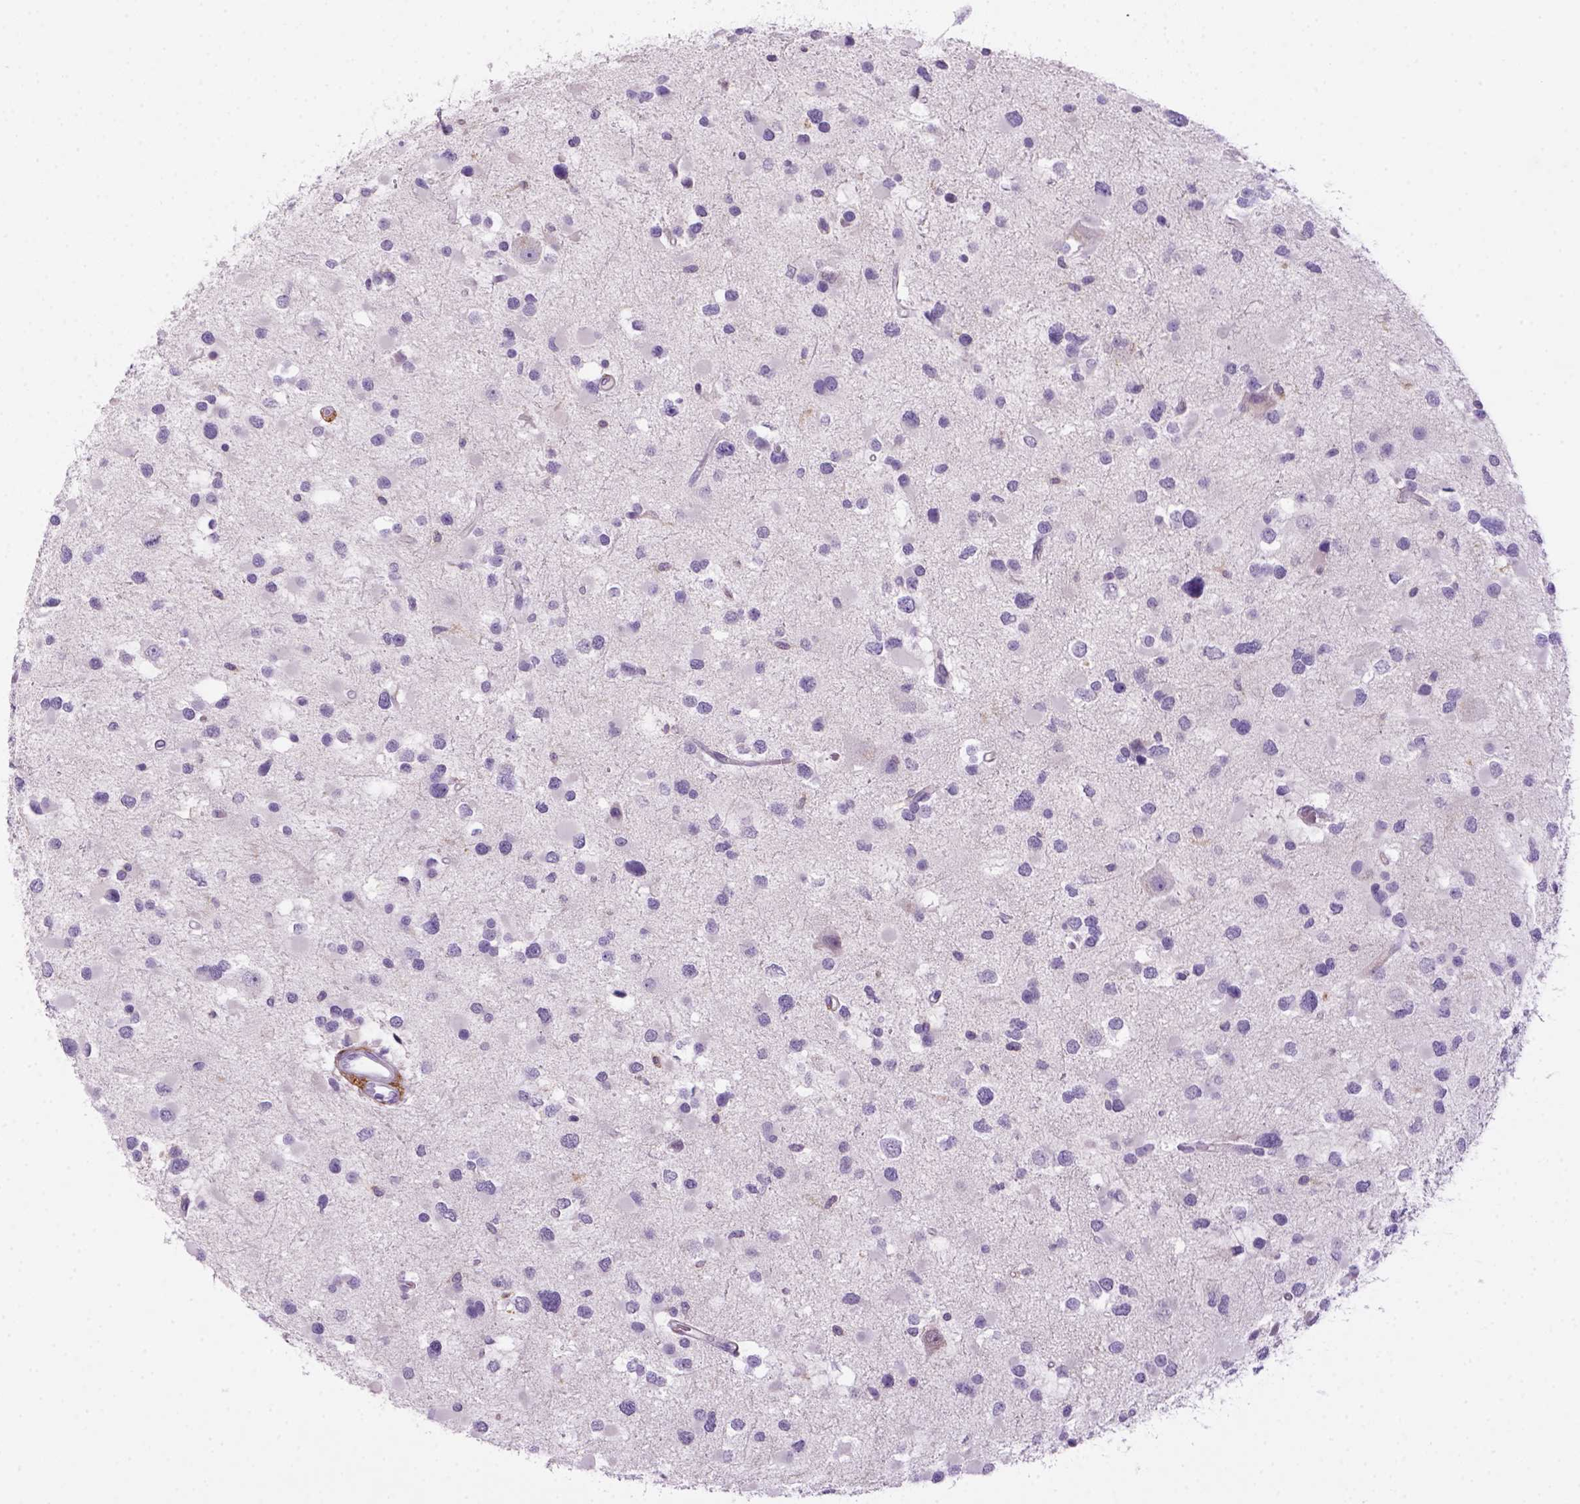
{"staining": {"intensity": "negative", "quantity": "none", "location": "none"}, "tissue": "glioma", "cell_type": "Tumor cells", "image_type": "cancer", "snomed": [{"axis": "morphology", "description": "Glioma, malignant, Low grade"}, {"axis": "topography", "description": "Brain"}], "caption": "An immunohistochemistry image of malignant glioma (low-grade) is shown. There is no staining in tumor cells of malignant glioma (low-grade). The staining is performed using DAB (3,3'-diaminobenzidine) brown chromogen with nuclei counter-stained in using hematoxylin.", "gene": "CD14", "patient": {"sex": "female", "age": 32}}